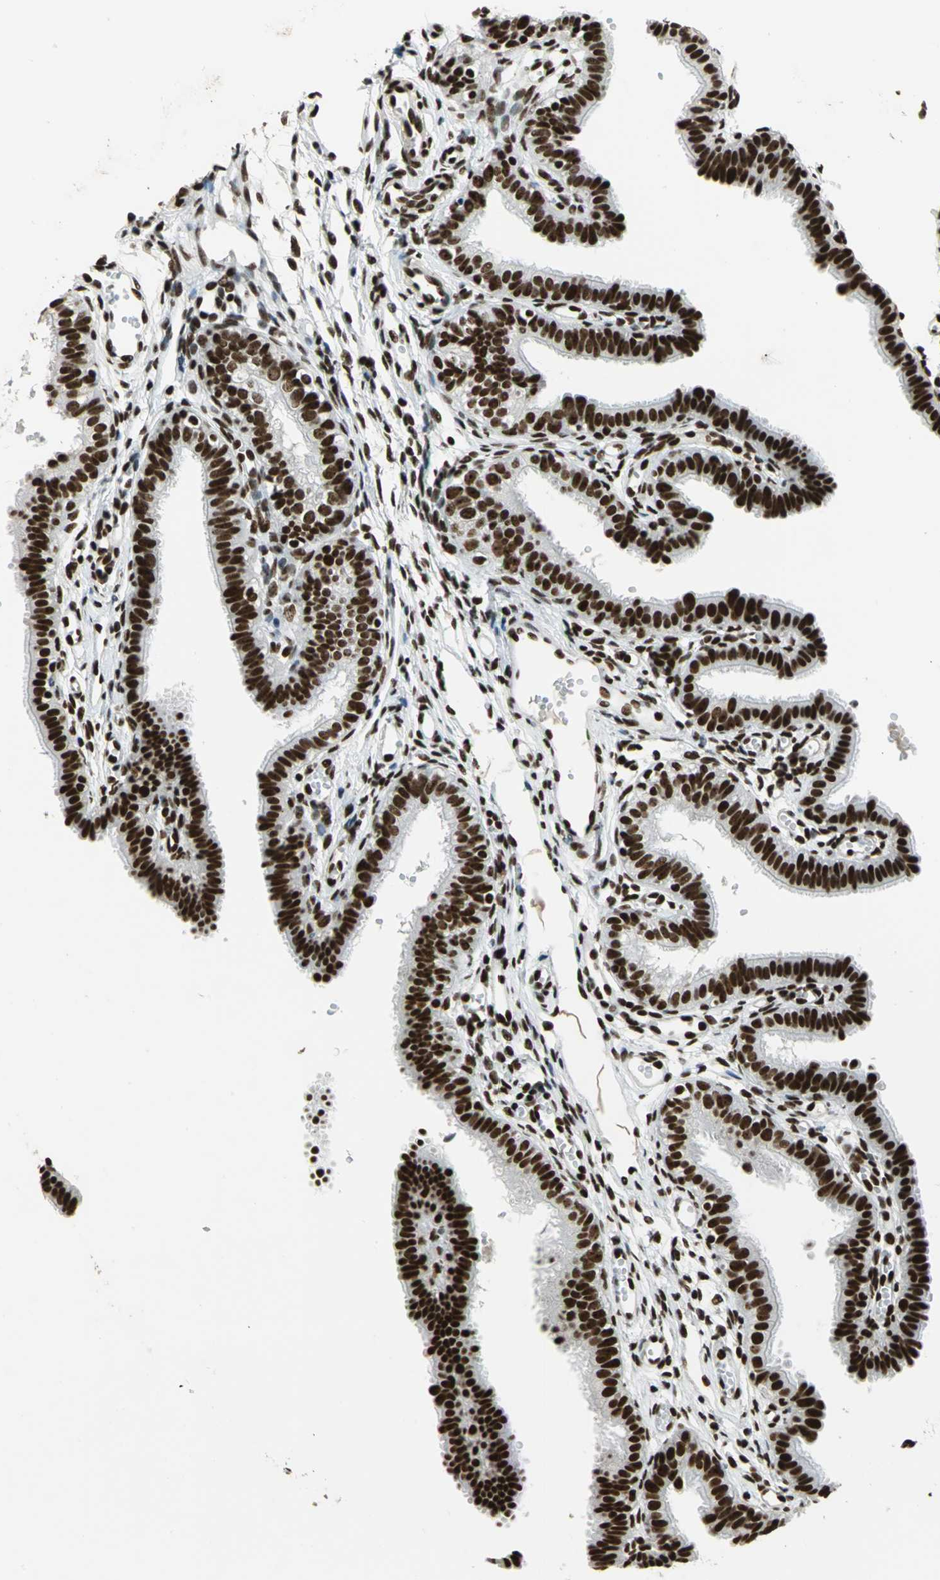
{"staining": {"intensity": "strong", "quantity": ">75%", "location": "nuclear"}, "tissue": "fallopian tube", "cell_type": "Glandular cells", "image_type": "normal", "snomed": [{"axis": "morphology", "description": "Normal tissue, NOS"}, {"axis": "topography", "description": "Fallopian tube"}, {"axis": "topography", "description": "Placenta"}], "caption": "Protein positivity by immunohistochemistry (IHC) demonstrates strong nuclear expression in about >75% of glandular cells in unremarkable fallopian tube.", "gene": "UBTF", "patient": {"sex": "female", "age": 34}}